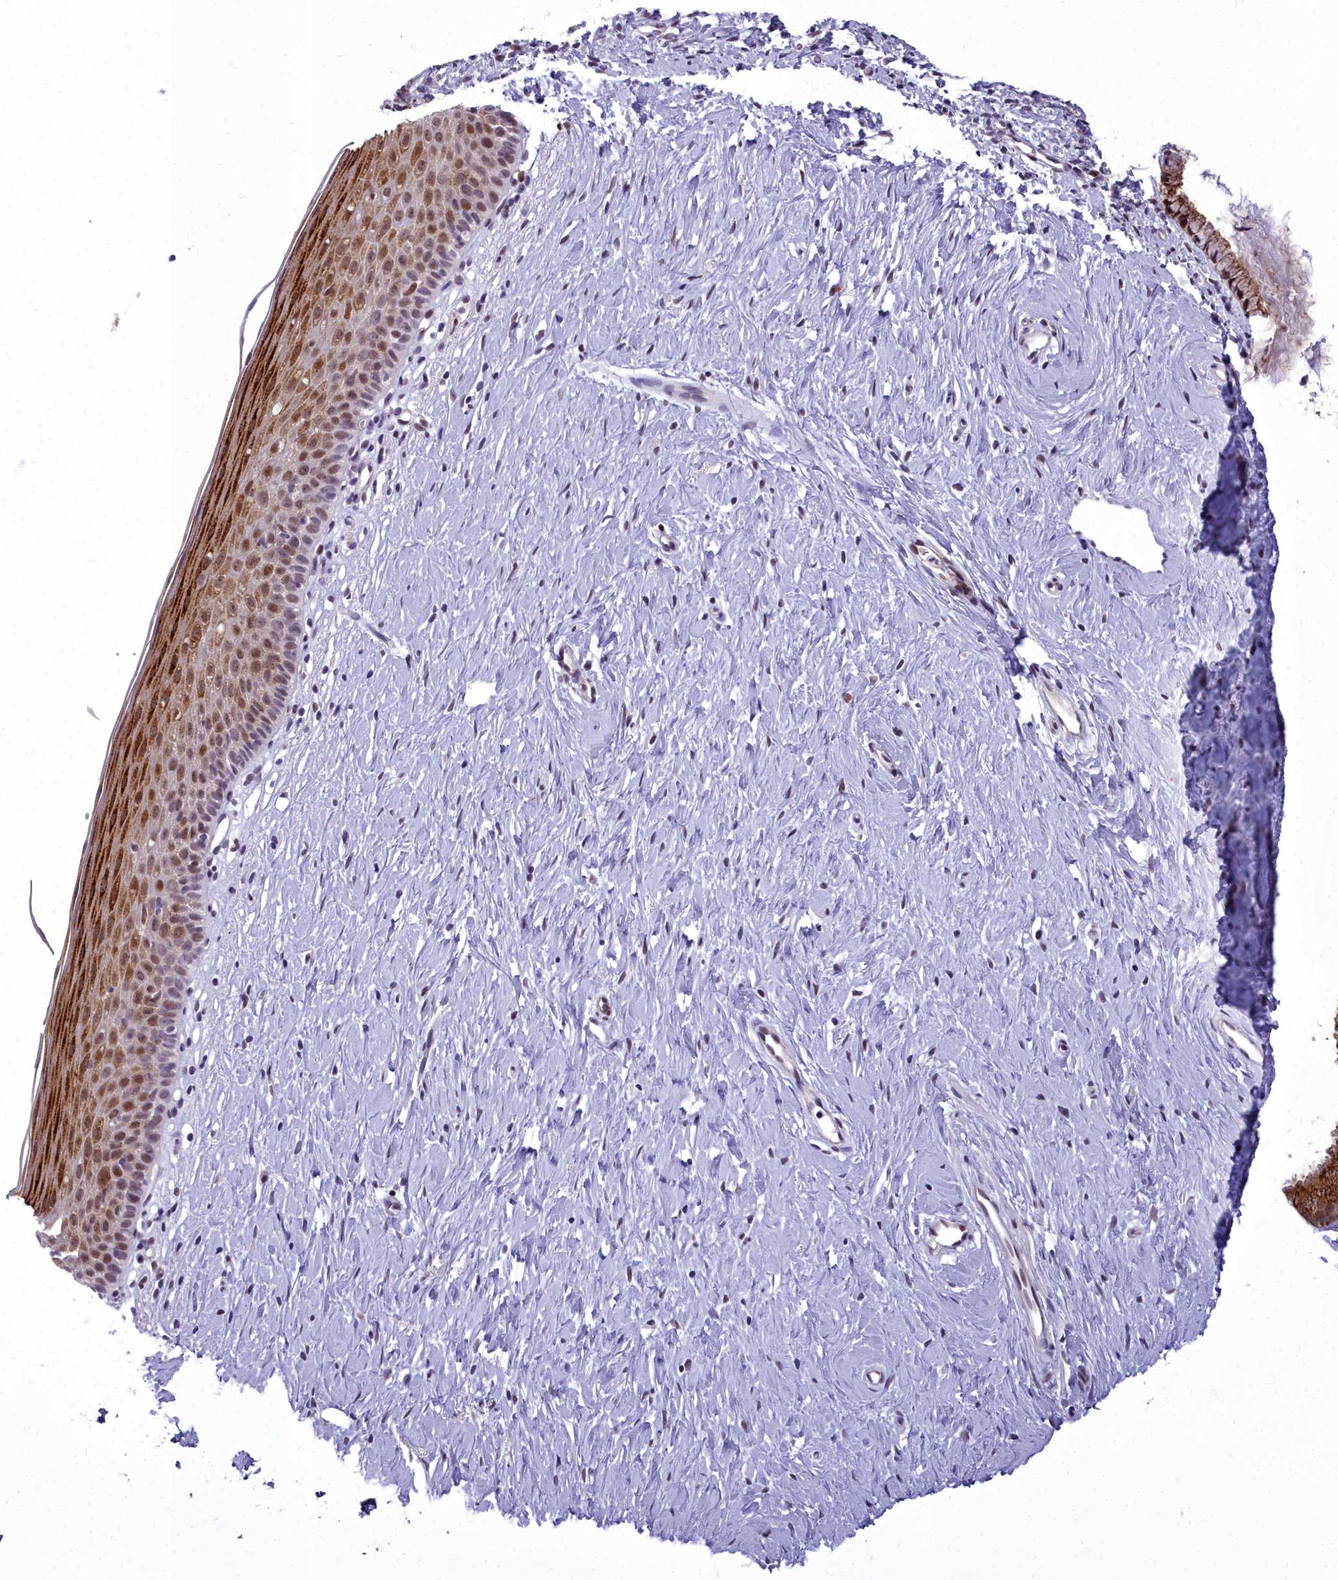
{"staining": {"intensity": "strong", "quantity": "25%-75%", "location": "cytoplasmic/membranous,nuclear"}, "tissue": "cervix", "cell_type": "Glandular cells", "image_type": "normal", "snomed": [{"axis": "morphology", "description": "Normal tissue, NOS"}, {"axis": "topography", "description": "Cervix"}], "caption": "Protein staining demonstrates strong cytoplasmic/membranous,nuclear expression in approximately 25%-75% of glandular cells in benign cervix. The staining was performed using DAB, with brown indicating positive protein expression. Nuclei are stained blue with hematoxylin.", "gene": "CEACAM19", "patient": {"sex": "female", "age": 57}}